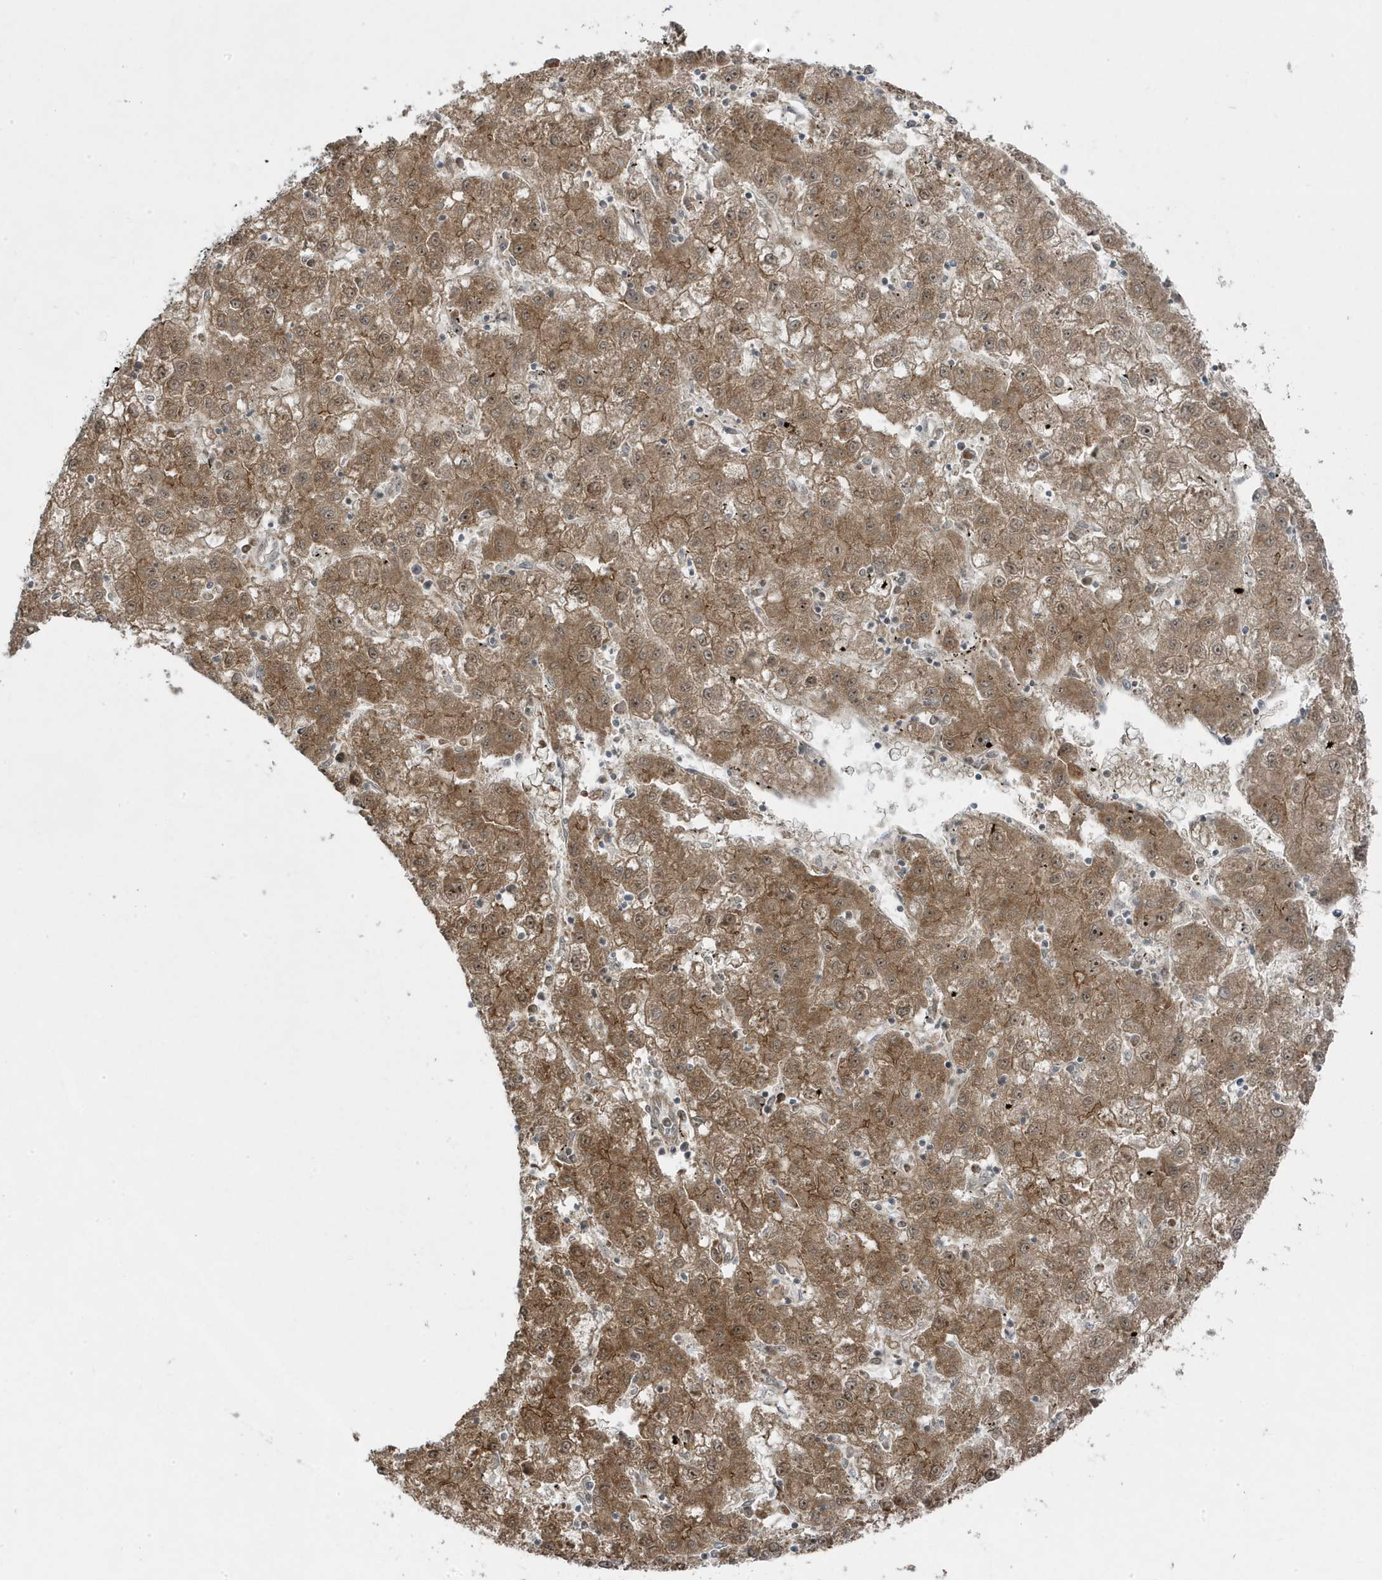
{"staining": {"intensity": "moderate", "quantity": ">75%", "location": "cytoplasmic/membranous"}, "tissue": "liver cancer", "cell_type": "Tumor cells", "image_type": "cancer", "snomed": [{"axis": "morphology", "description": "Carcinoma, Hepatocellular, NOS"}, {"axis": "topography", "description": "Liver"}], "caption": "A medium amount of moderate cytoplasmic/membranous expression is seen in about >75% of tumor cells in liver hepatocellular carcinoma tissue. (Stains: DAB in brown, nuclei in blue, Microscopy: brightfield microscopy at high magnification).", "gene": "ZNF654", "patient": {"sex": "male", "age": 72}}